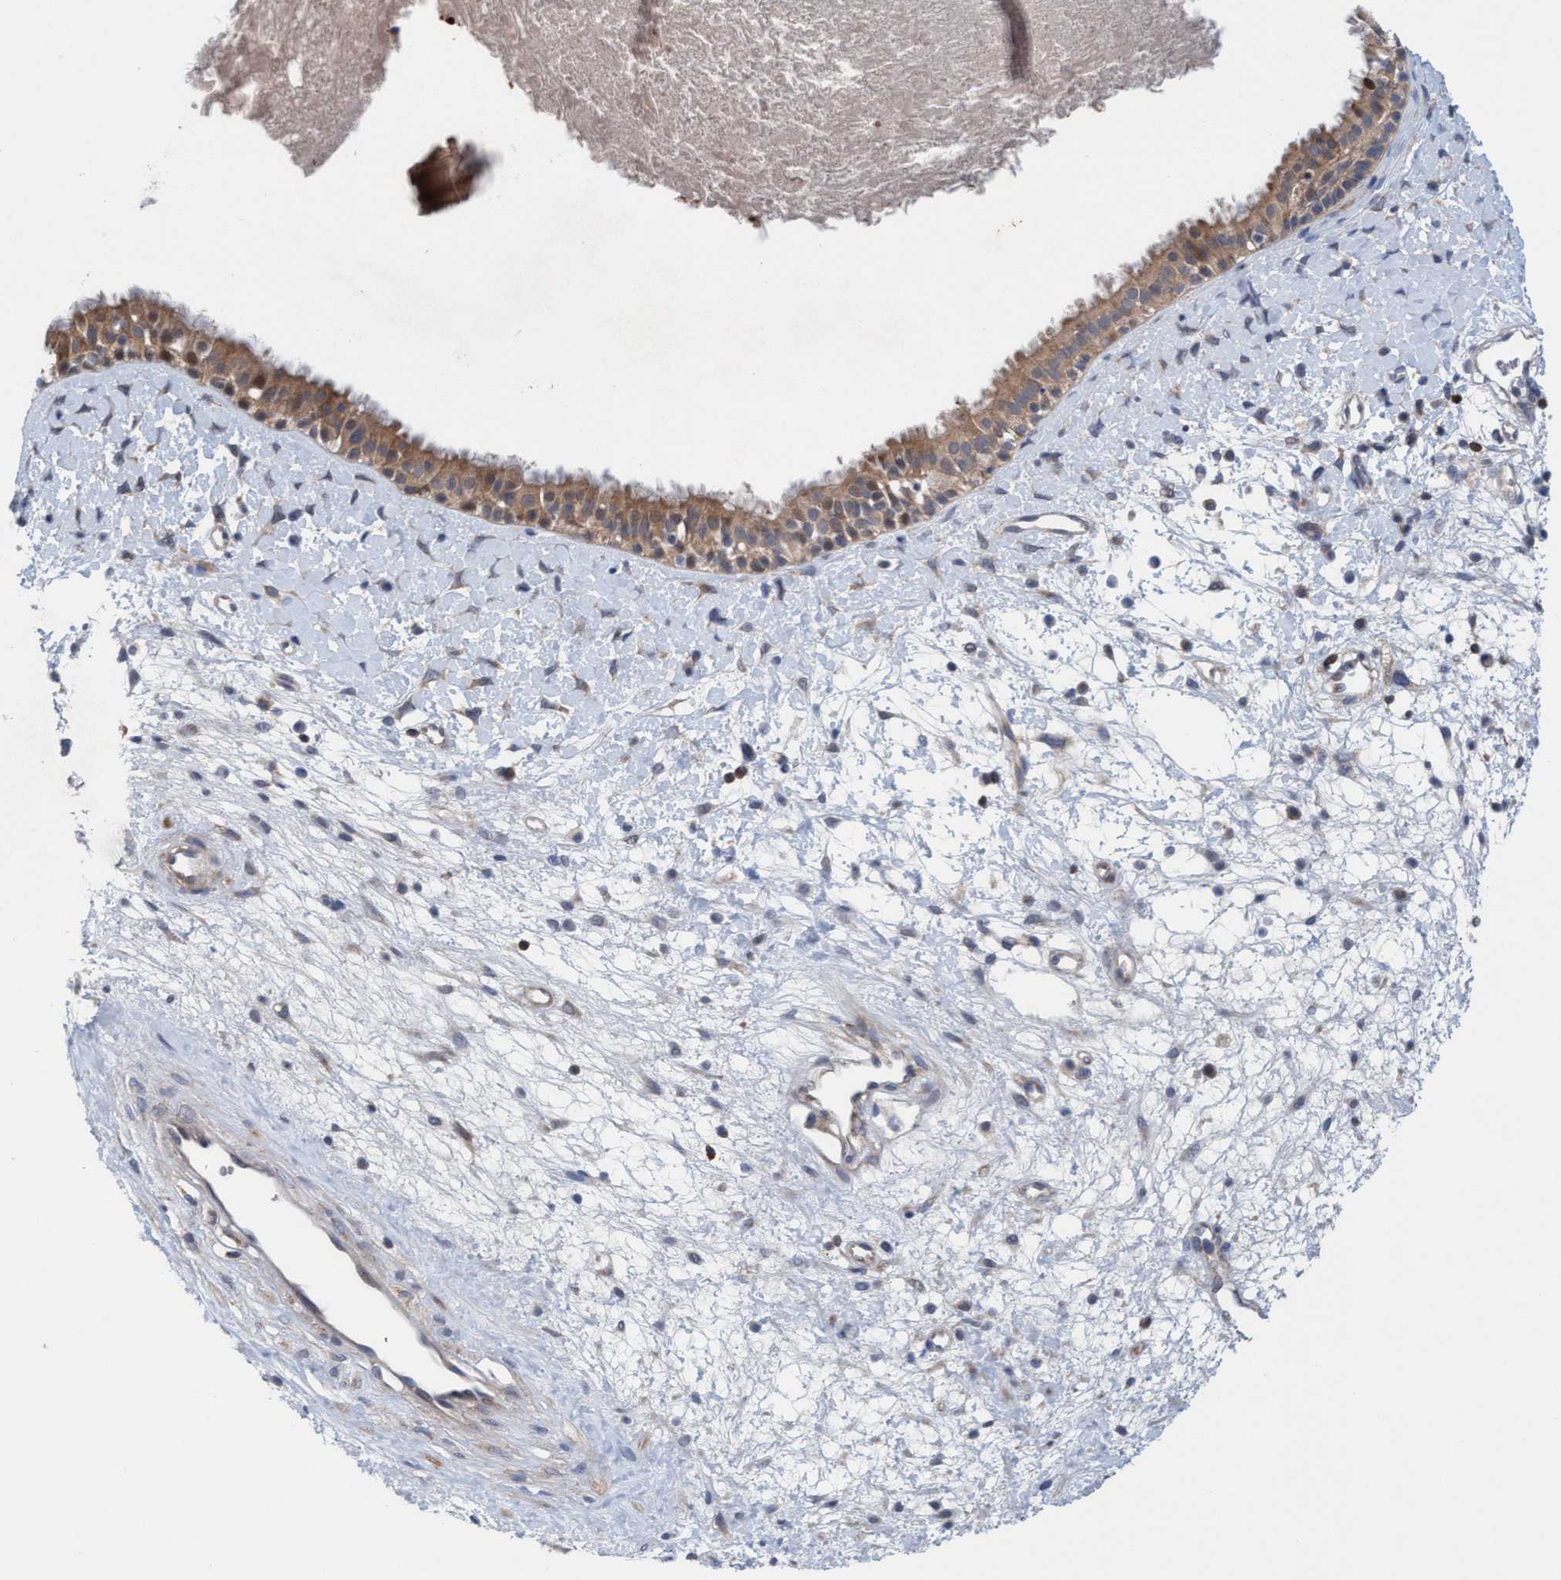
{"staining": {"intensity": "moderate", "quantity": ">75%", "location": "cytoplasmic/membranous"}, "tissue": "nasopharynx", "cell_type": "Respiratory epithelial cells", "image_type": "normal", "snomed": [{"axis": "morphology", "description": "Normal tissue, NOS"}, {"axis": "topography", "description": "Nasopharynx"}], "caption": "IHC image of benign nasopharynx stained for a protein (brown), which displays medium levels of moderate cytoplasmic/membranous staining in approximately >75% of respiratory epithelial cells.", "gene": "KLHL25", "patient": {"sex": "male", "age": 22}}